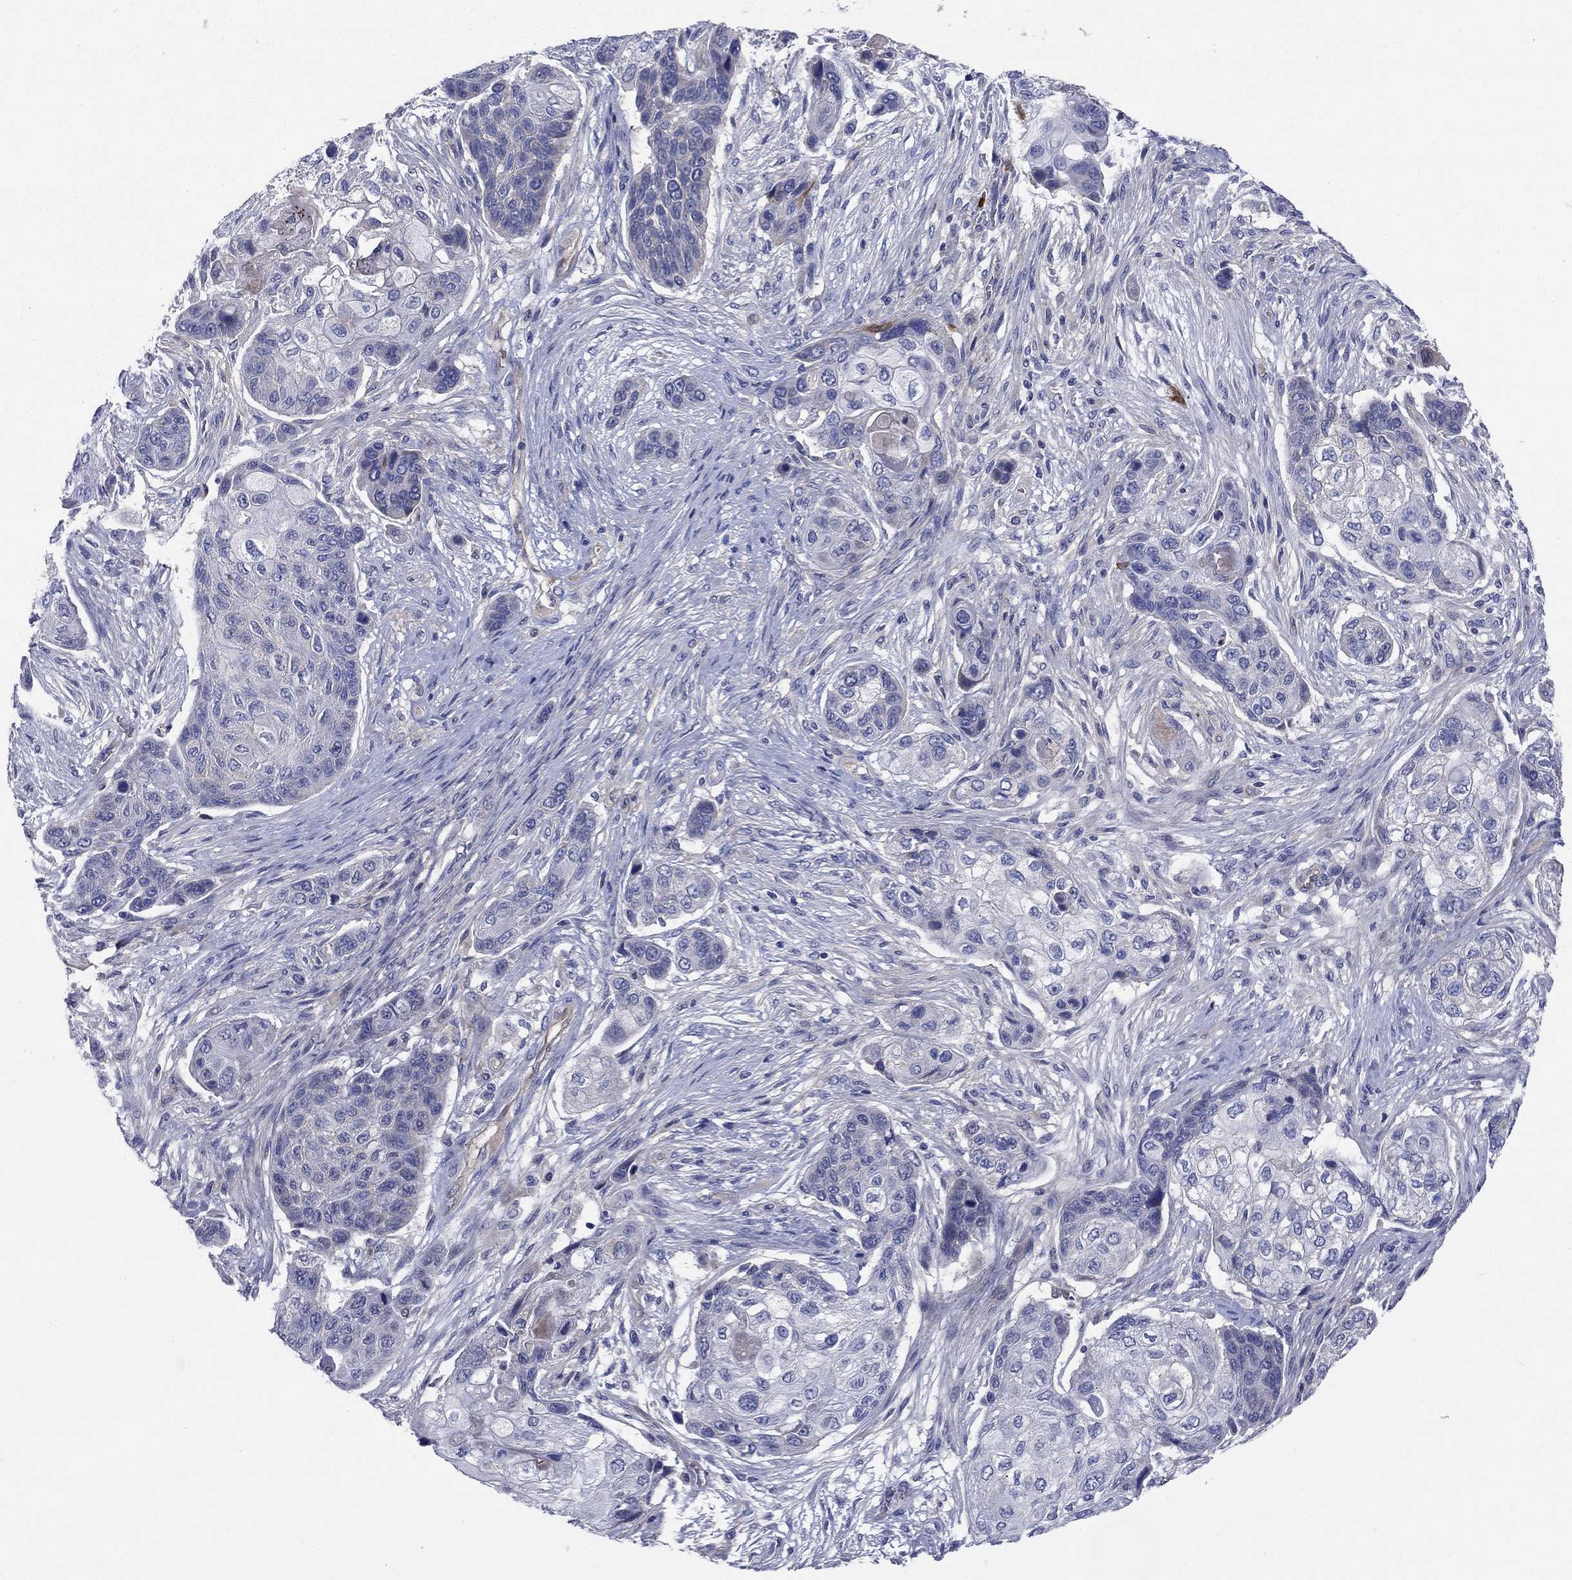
{"staining": {"intensity": "negative", "quantity": "none", "location": "none"}, "tissue": "lung cancer", "cell_type": "Tumor cells", "image_type": "cancer", "snomed": [{"axis": "morphology", "description": "Squamous cell carcinoma, NOS"}, {"axis": "topography", "description": "Lung"}], "caption": "This photomicrograph is of squamous cell carcinoma (lung) stained with IHC to label a protein in brown with the nuclei are counter-stained blue. There is no expression in tumor cells.", "gene": "EMP2", "patient": {"sex": "male", "age": 69}}